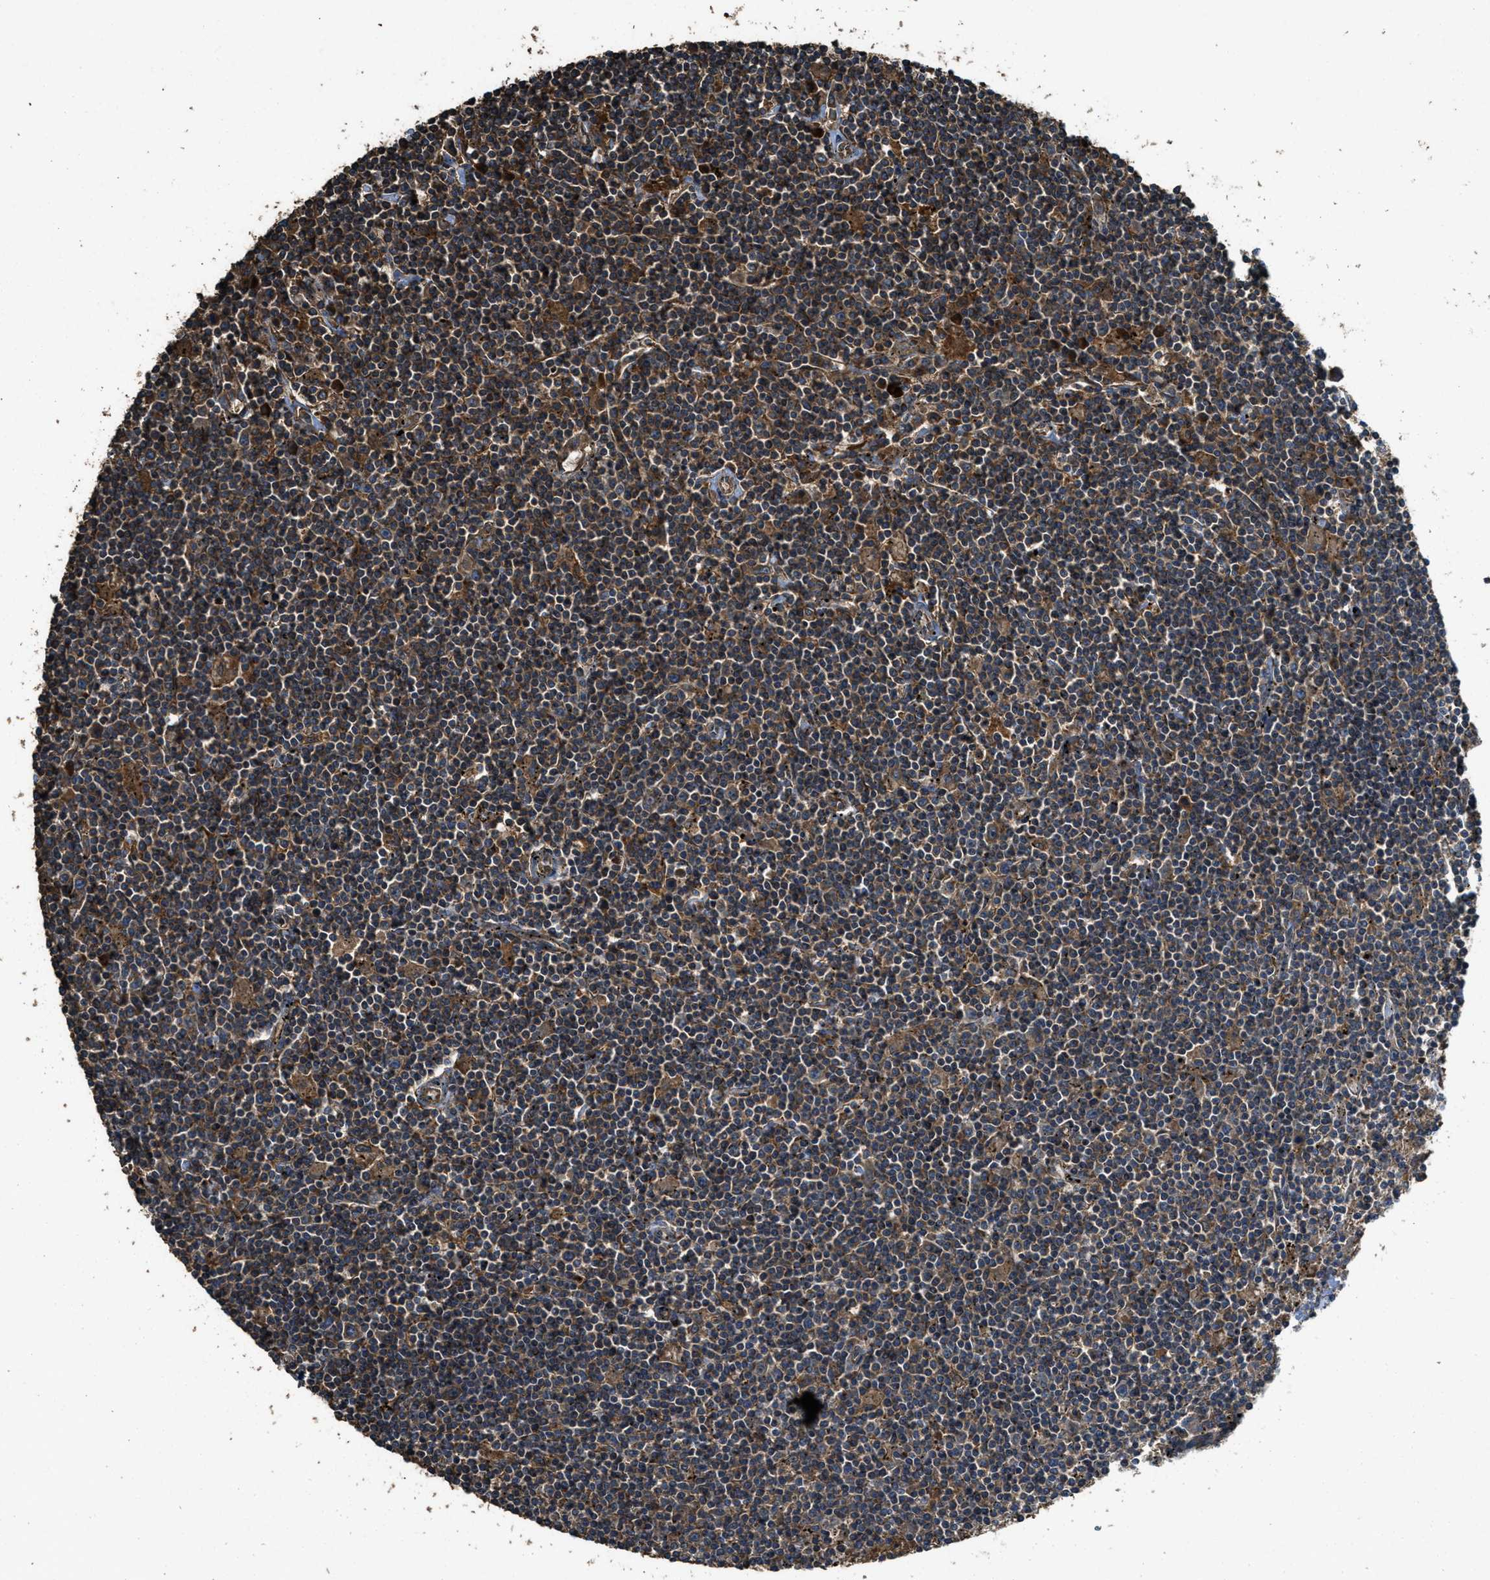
{"staining": {"intensity": "moderate", "quantity": "25%-75%", "location": "cytoplasmic/membranous"}, "tissue": "lymphoma", "cell_type": "Tumor cells", "image_type": "cancer", "snomed": [{"axis": "morphology", "description": "Malignant lymphoma, non-Hodgkin's type, Low grade"}, {"axis": "topography", "description": "Spleen"}], "caption": "Low-grade malignant lymphoma, non-Hodgkin's type was stained to show a protein in brown. There is medium levels of moderate cytoplasmic/membranous expression in about 25%-75% of tumor cells. The staining was performed using DAB (3,3'-diaminobenzidine) to visualize the protein expression in brown, while the nuclei were stained in blue with hematoxylin (Magnification: 20x).", "gene": "MAP3K8", "patient": {"sex": "male", "age": 76}}